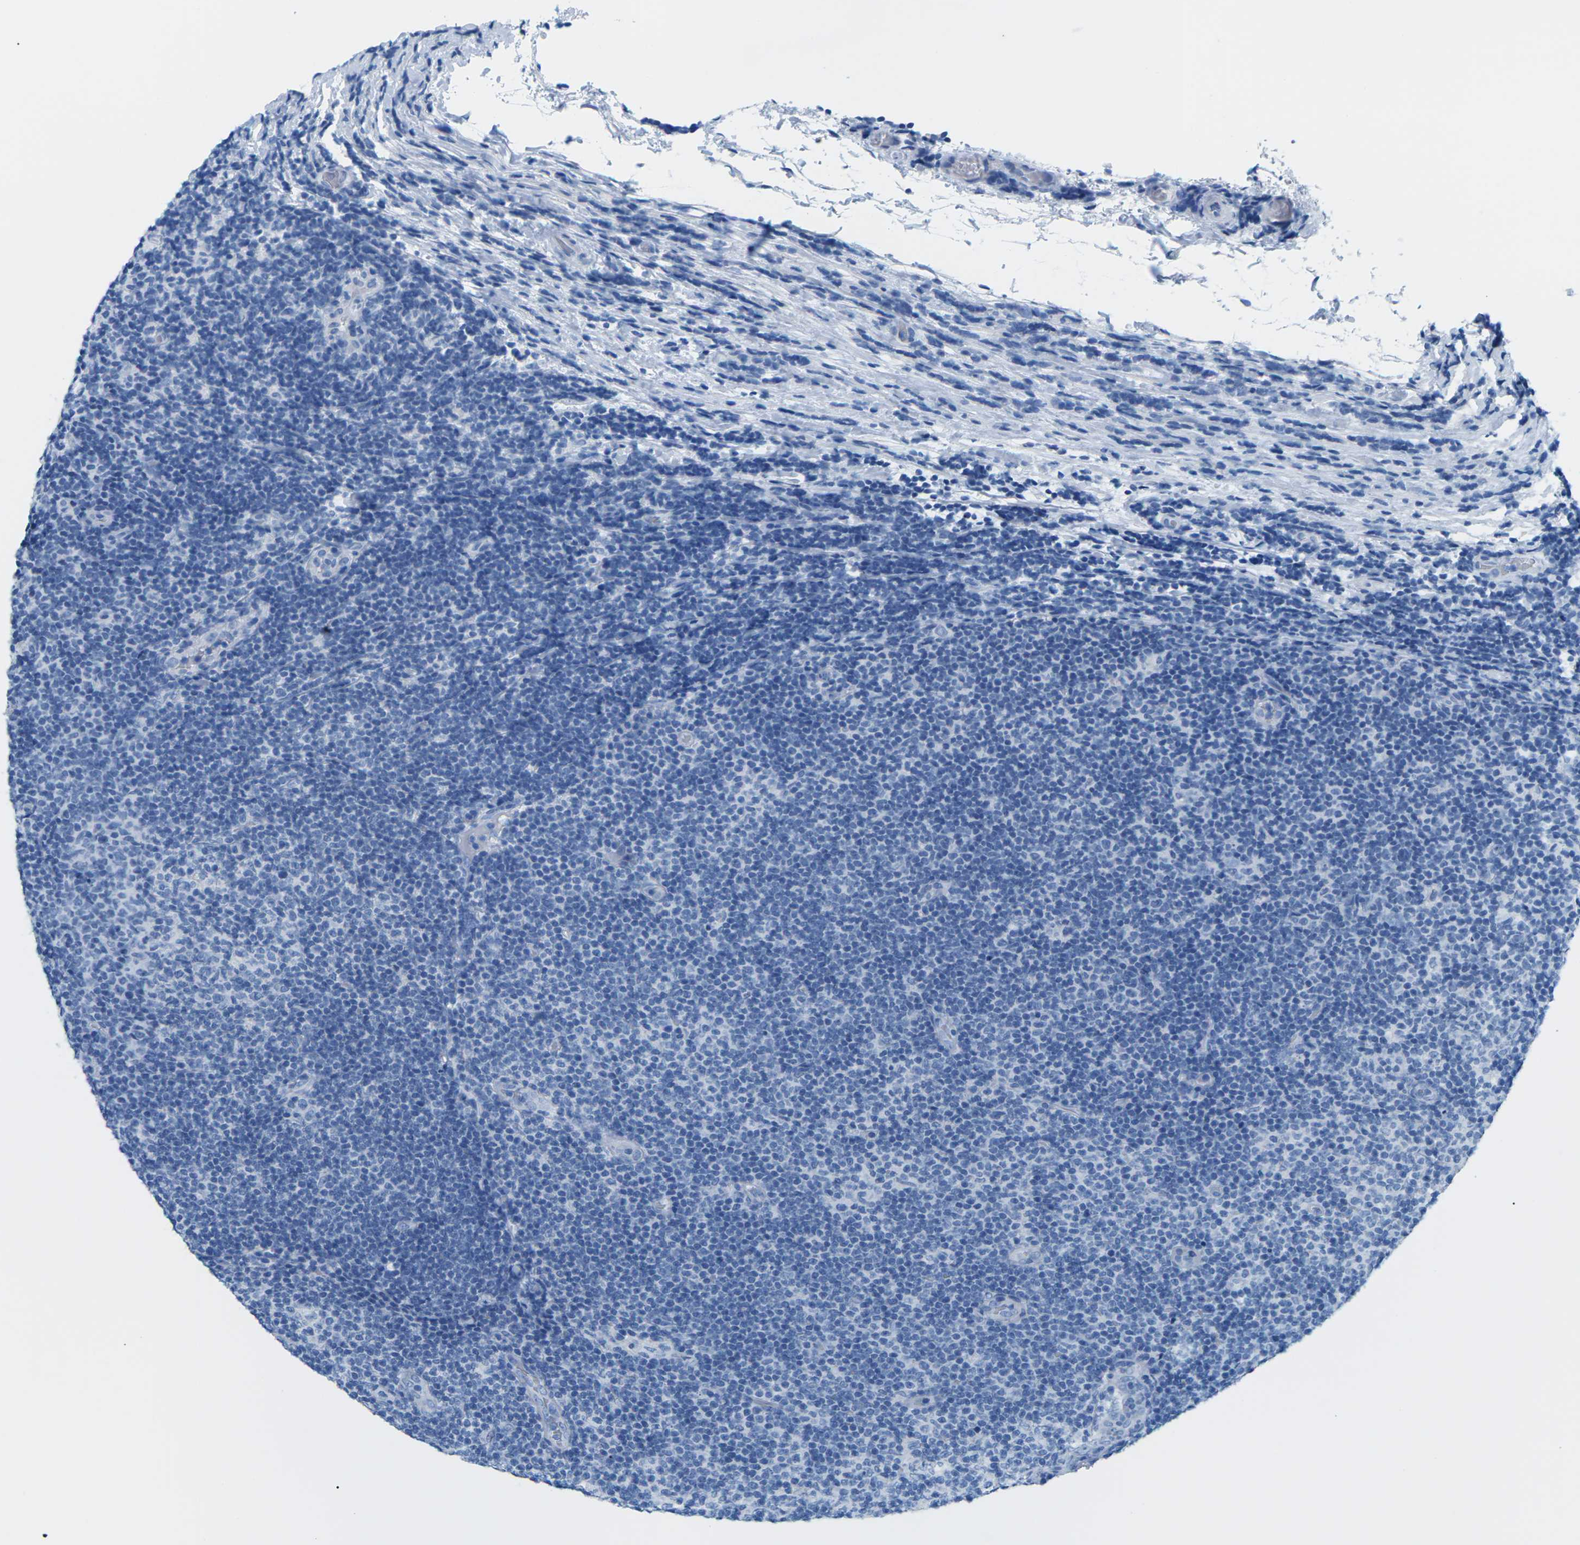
{"staining": {"intensity": "negative", "quantity": "none", "location": "none"}, "tissue": "lymphoma", "cell_type": "Tumor cells", "image_type": "cancer", "snomed": [{"axis": "morphology", "description": "Malignant lymphoma, non-Hodgkin's type, Low grade"}, {"axis": "topography", "description": "Lymph node"}], "caption": "The IHC micrograph has no significant expression in tumor cells of malignant lymphoma, non-Hodgkin's type (low-grade) tissue.", "gene": "SLC12A1", "patient": {"sex": "male", "age": 83}}